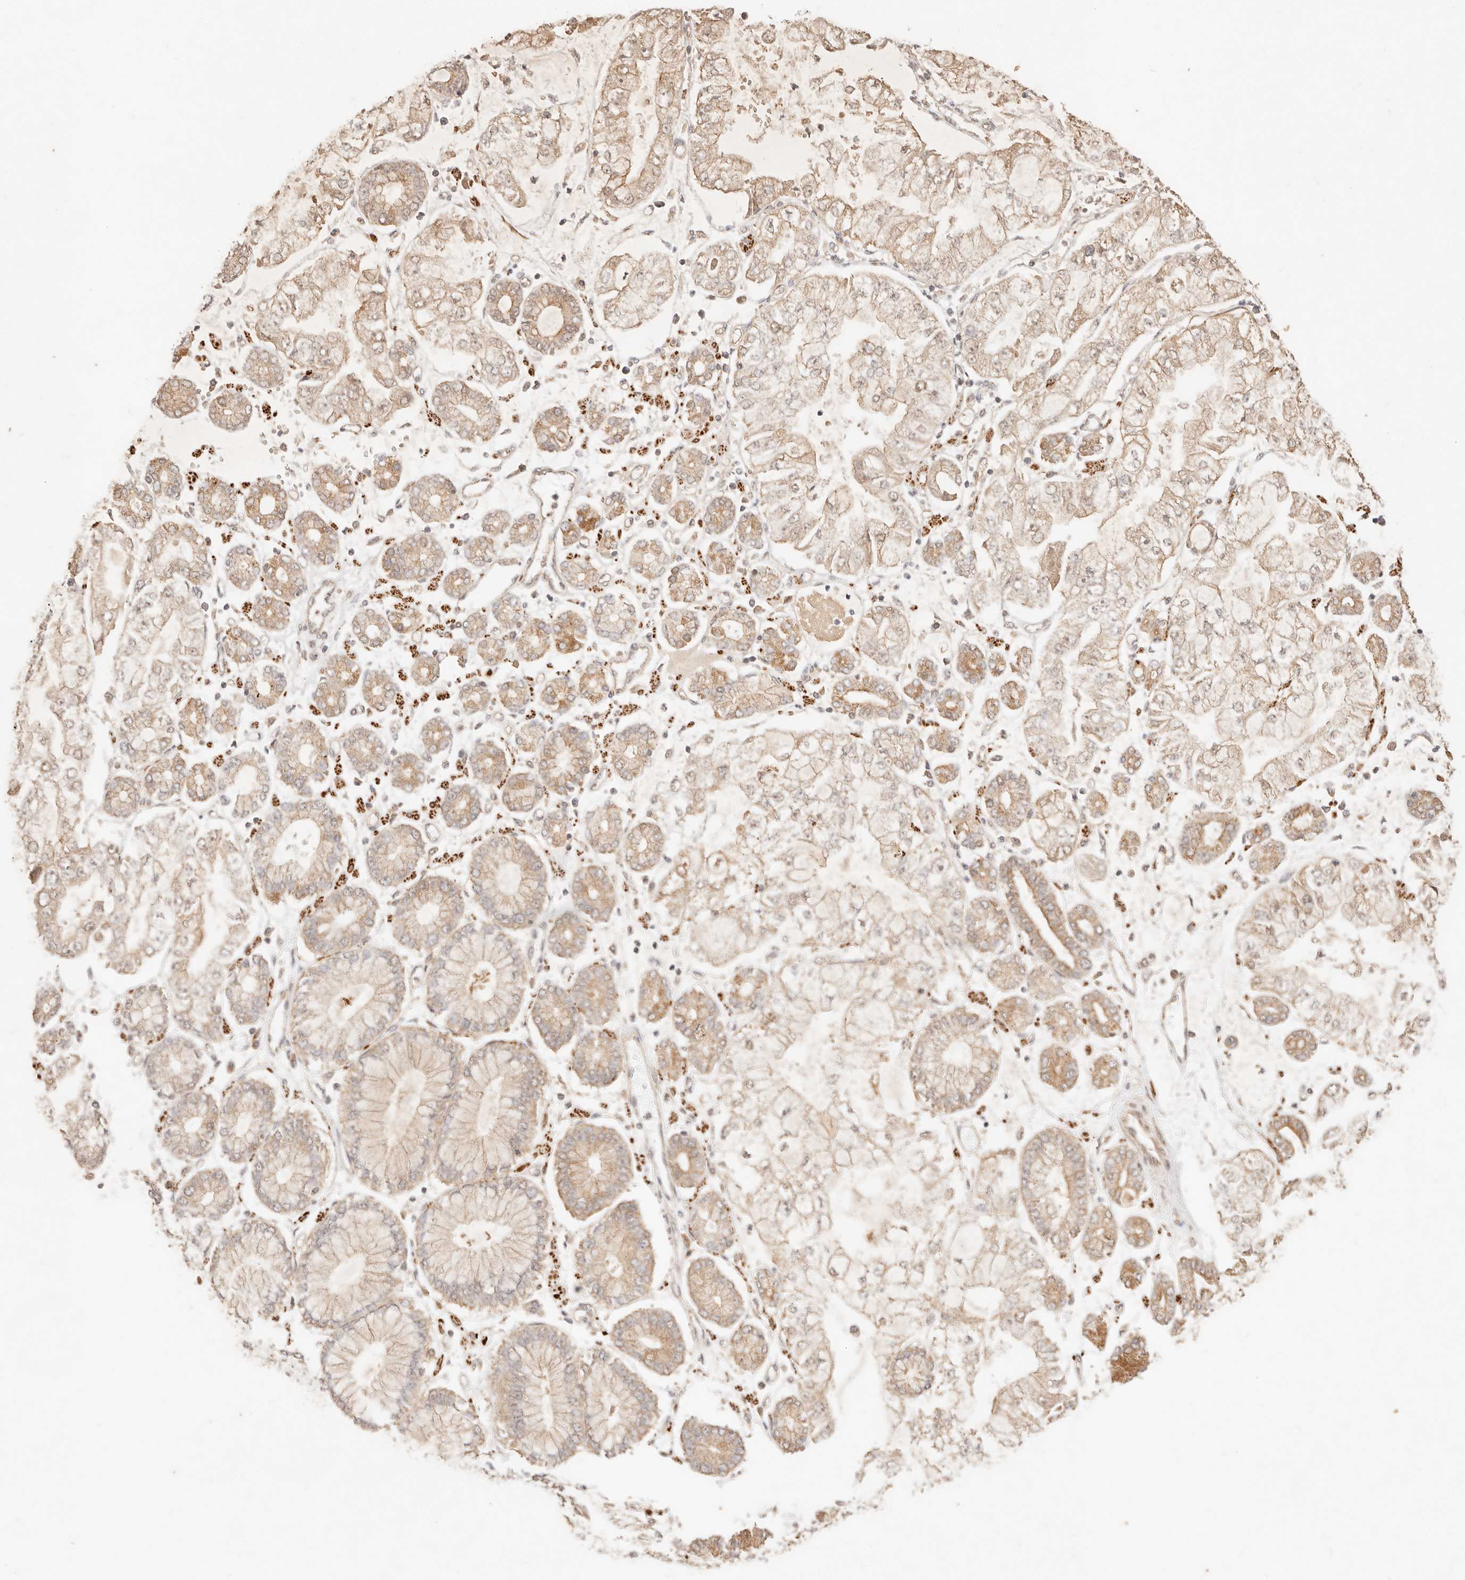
{"staining": {"intensity": "moderate", "quantity": ">75%", "location": "cytoplasmic/membranous"}, "tissue": "stomach cancer", "cell_type": "Tumor cells", "image_type": "cancer", "snomed": [{"axis": "morphology", "description": "Adenocarcinoma, NOS"}, {"axis": "topography", "description": "Stomach"}], "caption": "Immunohistochemistry staining of stomach cancer (adenocarcinoma), which displays medium levels of moderate cytoplasmic/membranous staining in about >75% of tumor cells indicating moderate cytoplasmic/membranous protein positivity. The staining was performed using DAB (brown) for protein detection and nuclei were counterstained in hematoxylin (blue).", "gene": "TRIM11", "patient": {"sex": "male", "age": 76}}